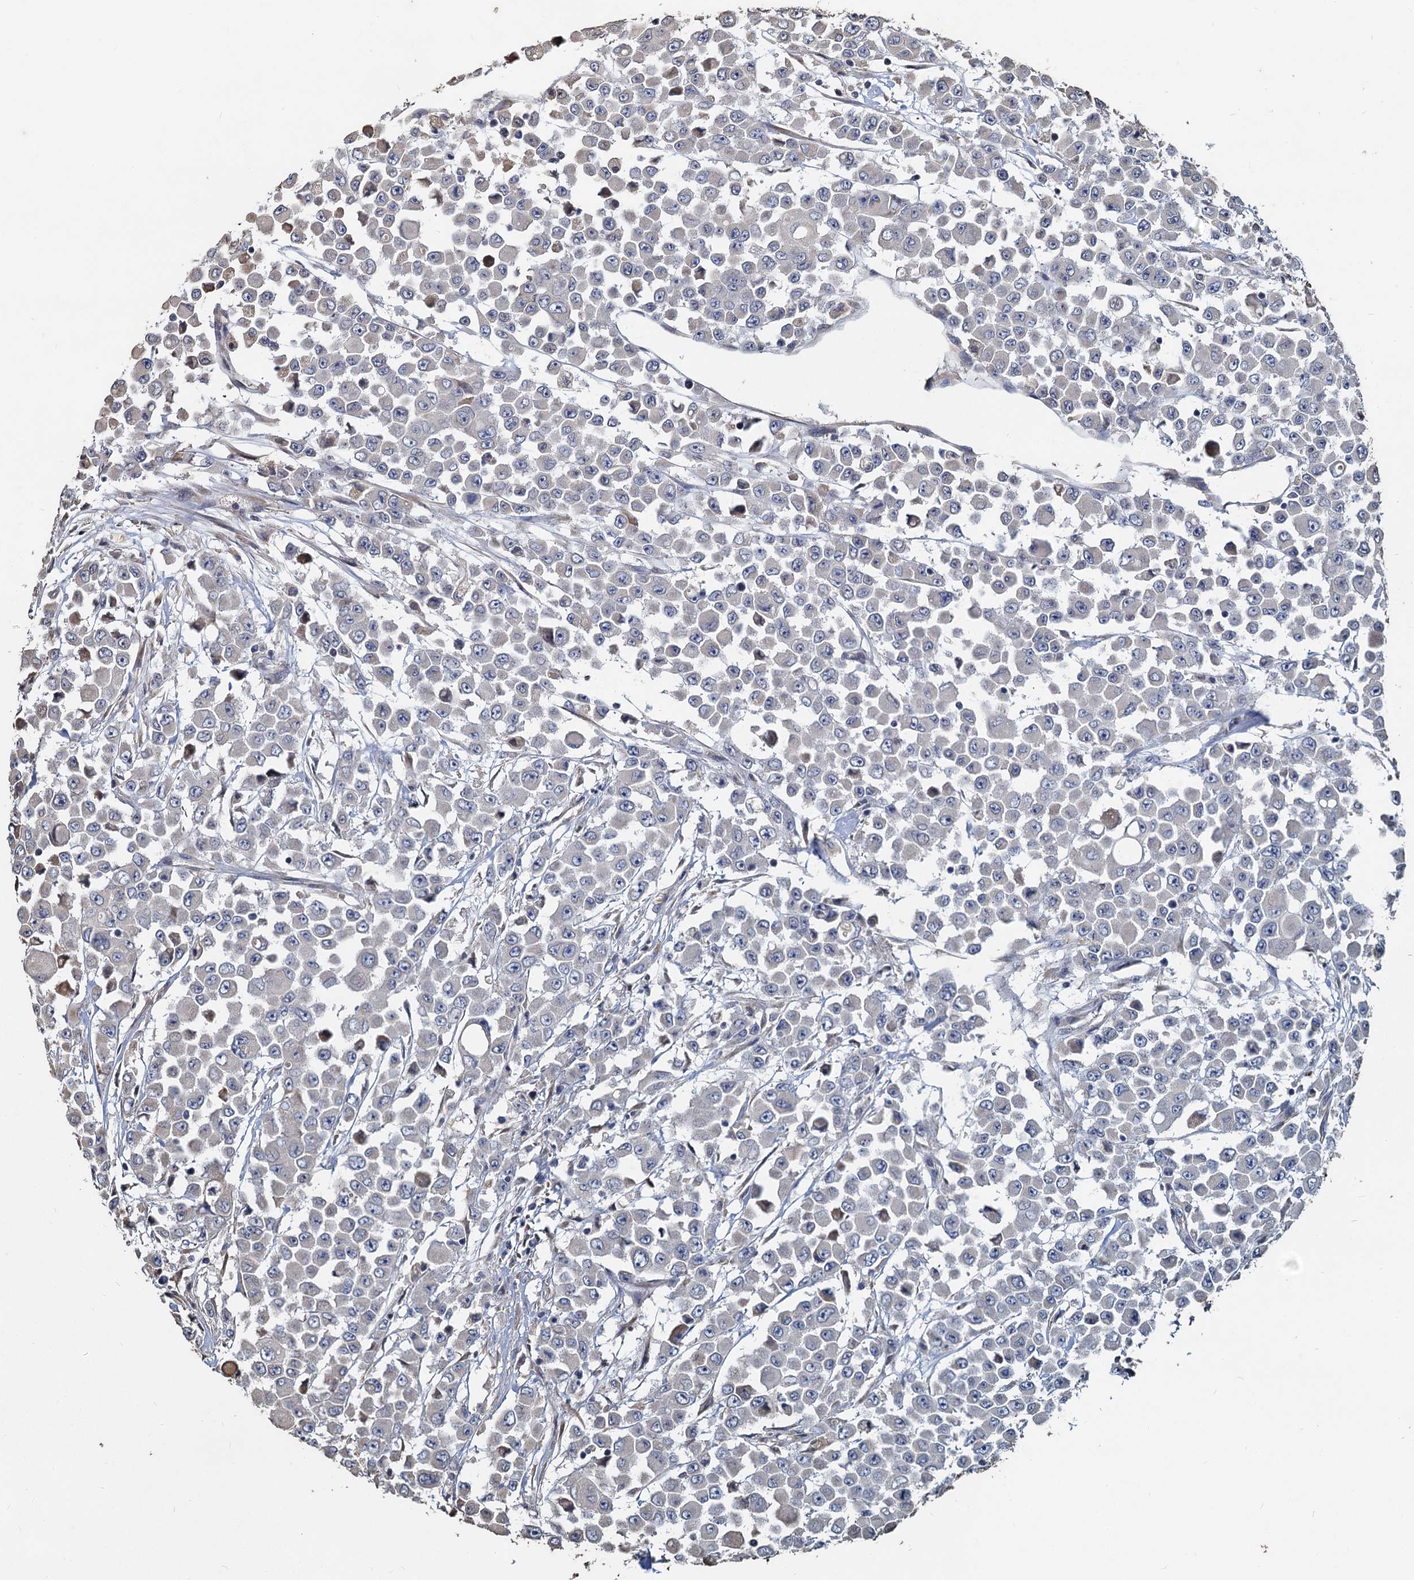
{"staining": {"intensity": "negative", "quantity": "none", "location": "none"}, "tissue": "colorectal cancer", "cell_type": "Tumor cells", "image_type": "cancer", "snomed": [{"axis": "morphology", "description": "Adenocarcinoma, NOS"}, {"axis": "topography", "description": "Colon"}], "caption": "IHC of adenocarcinoma (colorectal) shows no staining in tumor cells.", "gene": "TCTN2", "patient": {"sex": "male", "age": 51}}